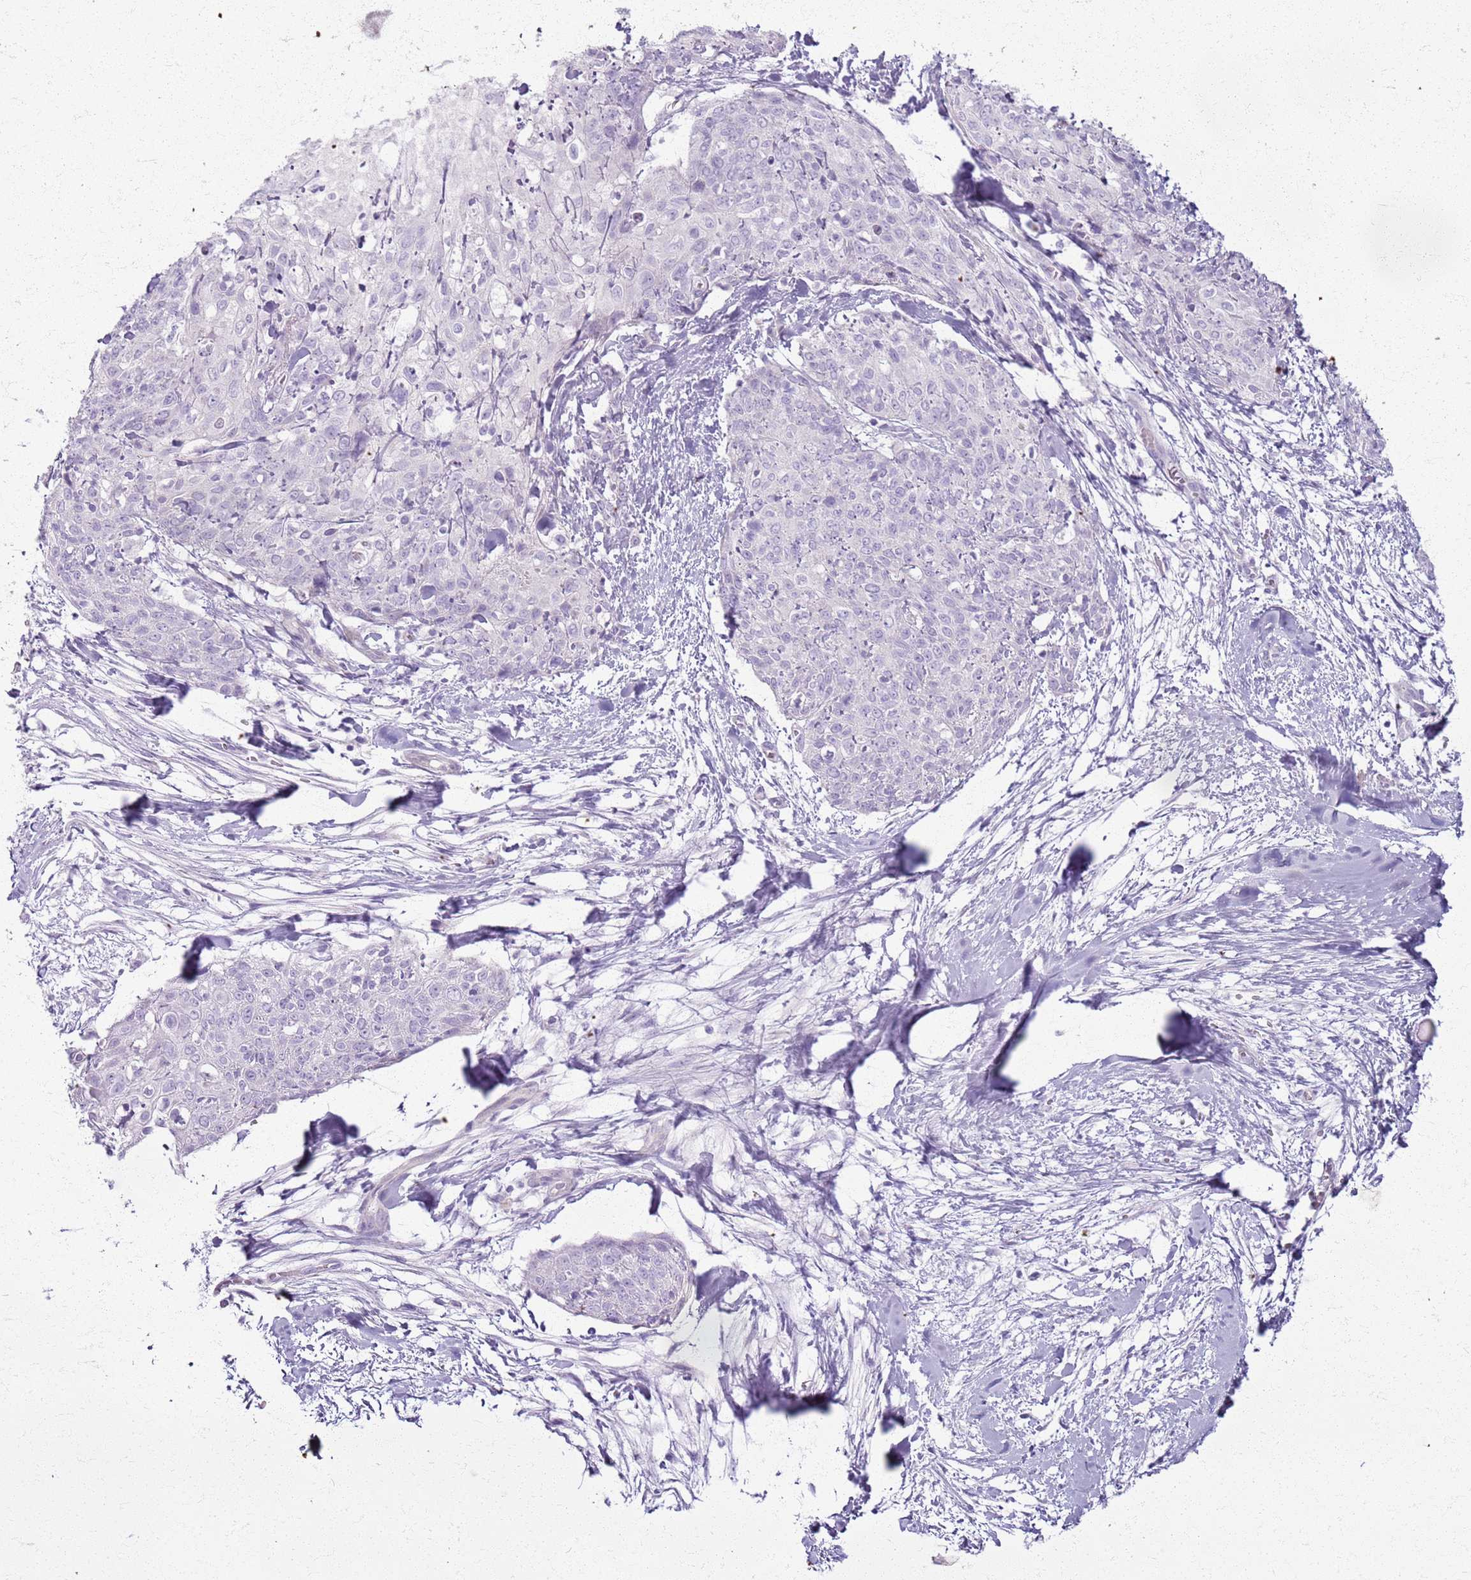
{"staining": {"intensity": "negative", "quantity": "none", "location": "none"}, "tissue": "skin cancer", "cell_type": "Tumor cells", "image_type": "cancer", "snomed": [{"axis": "morphology", "description": "Squamous cell carcinoma, NOS"}, {"axis": "topography", "description": "Skin"}, {"axis": "topography", "description": "Vulva"}], "caption": "IHC of skin squamous cell carcinoma shows no expression in tumor cells. (DAB IHC with hematoxylin counter stain).", "gene": "CSRP3", "patient": {"sex": "female", "age": 85}}